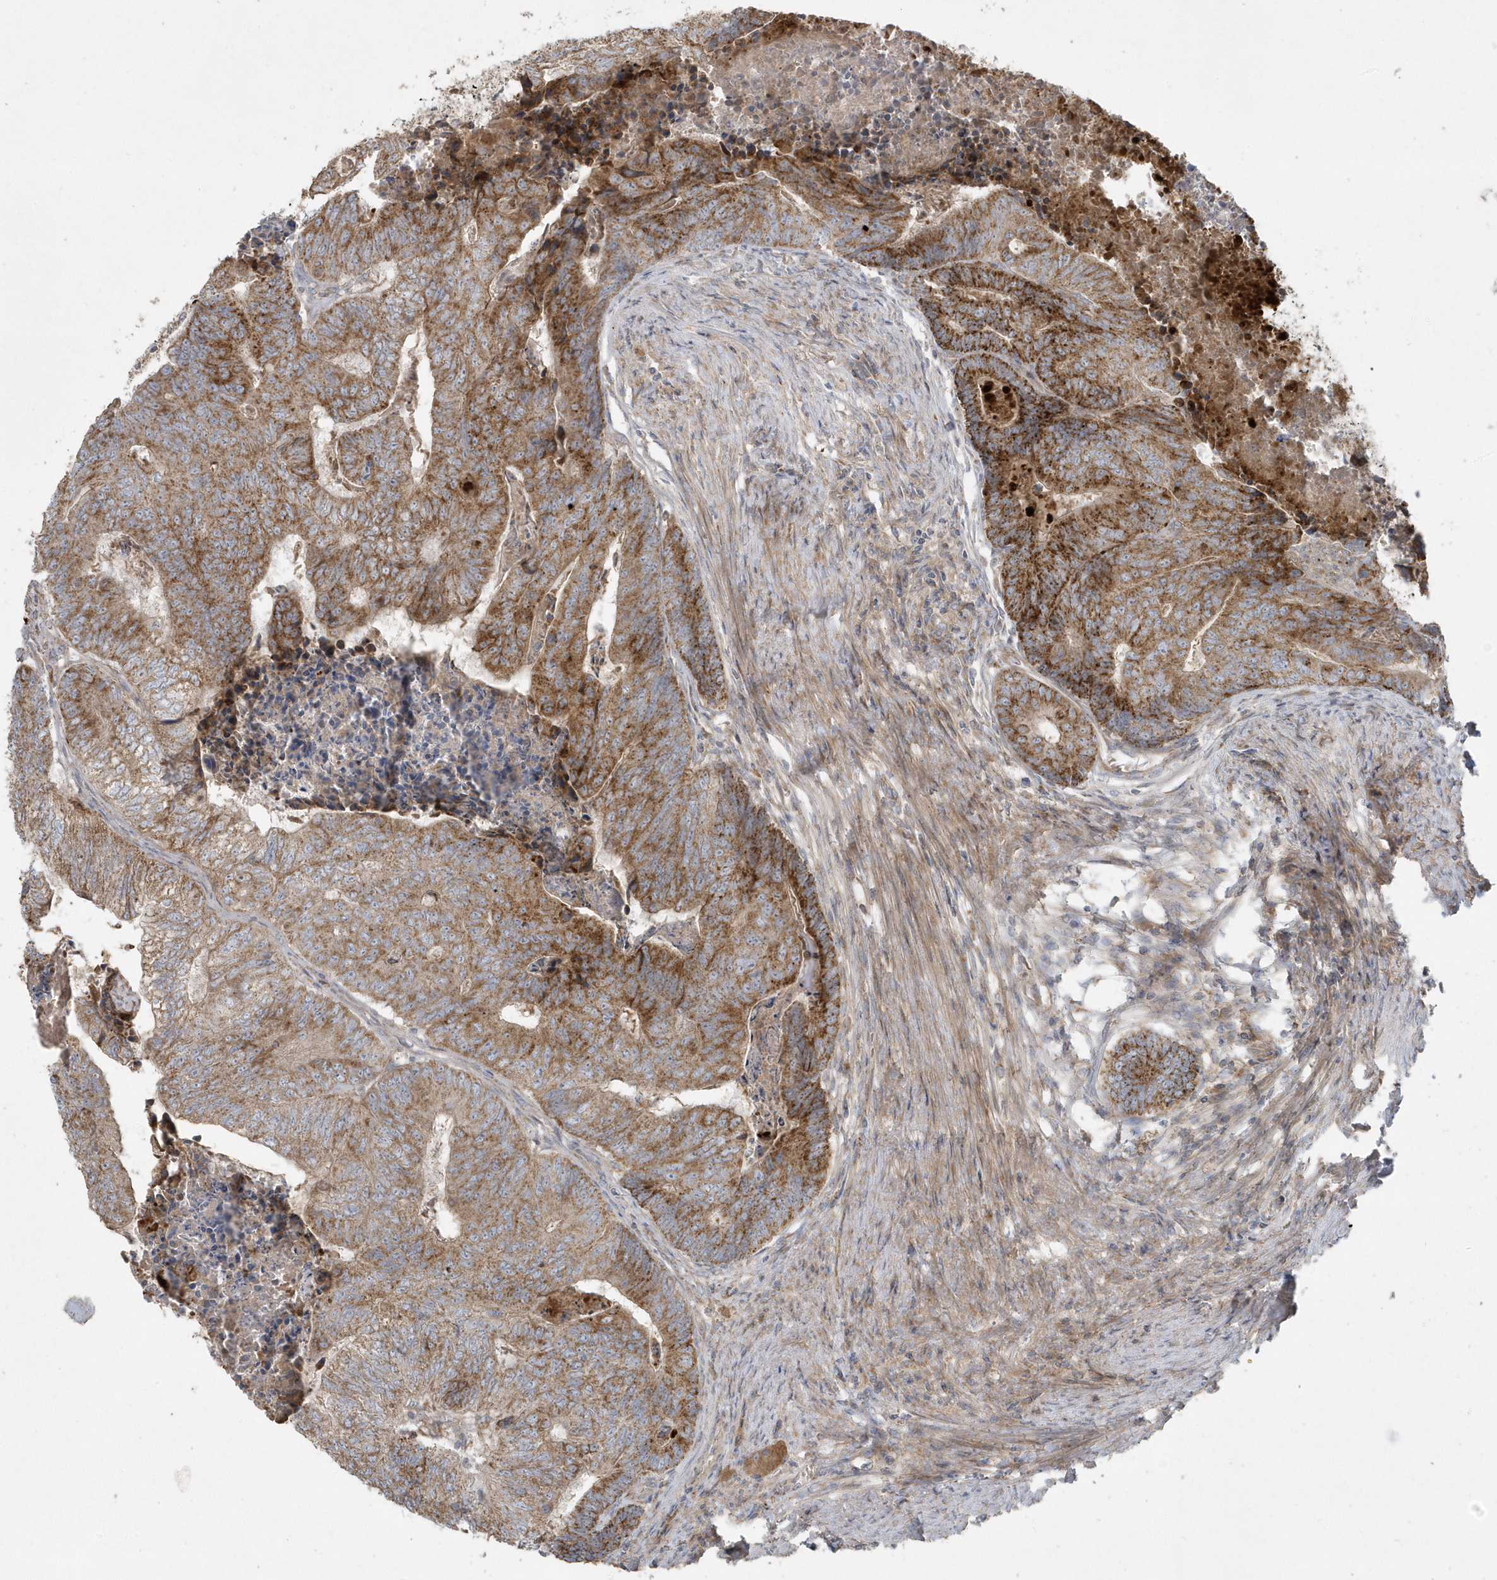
{"staining": {"intensity": "moderate", "quantity": ">75%", "location": "cytoplasmic/membranous"}, "tissue": "colorectal cancer", "cell_type": "Tumor cells", "image_type": "cancer", "snomed": [{"axis": "morphology", "description": "Adenocarcinoma, NOS"}, {"axis": "topography", "description": "Colon"}], "caption": "IHC of human colorectal adenocarcinoma exhibits medium levels of moderate cytoplasmic/membranous positivity in approximately >75% of tumor cells.", "gene": "SLC38A2", "patient": {"sex": "female", "age": 67}}